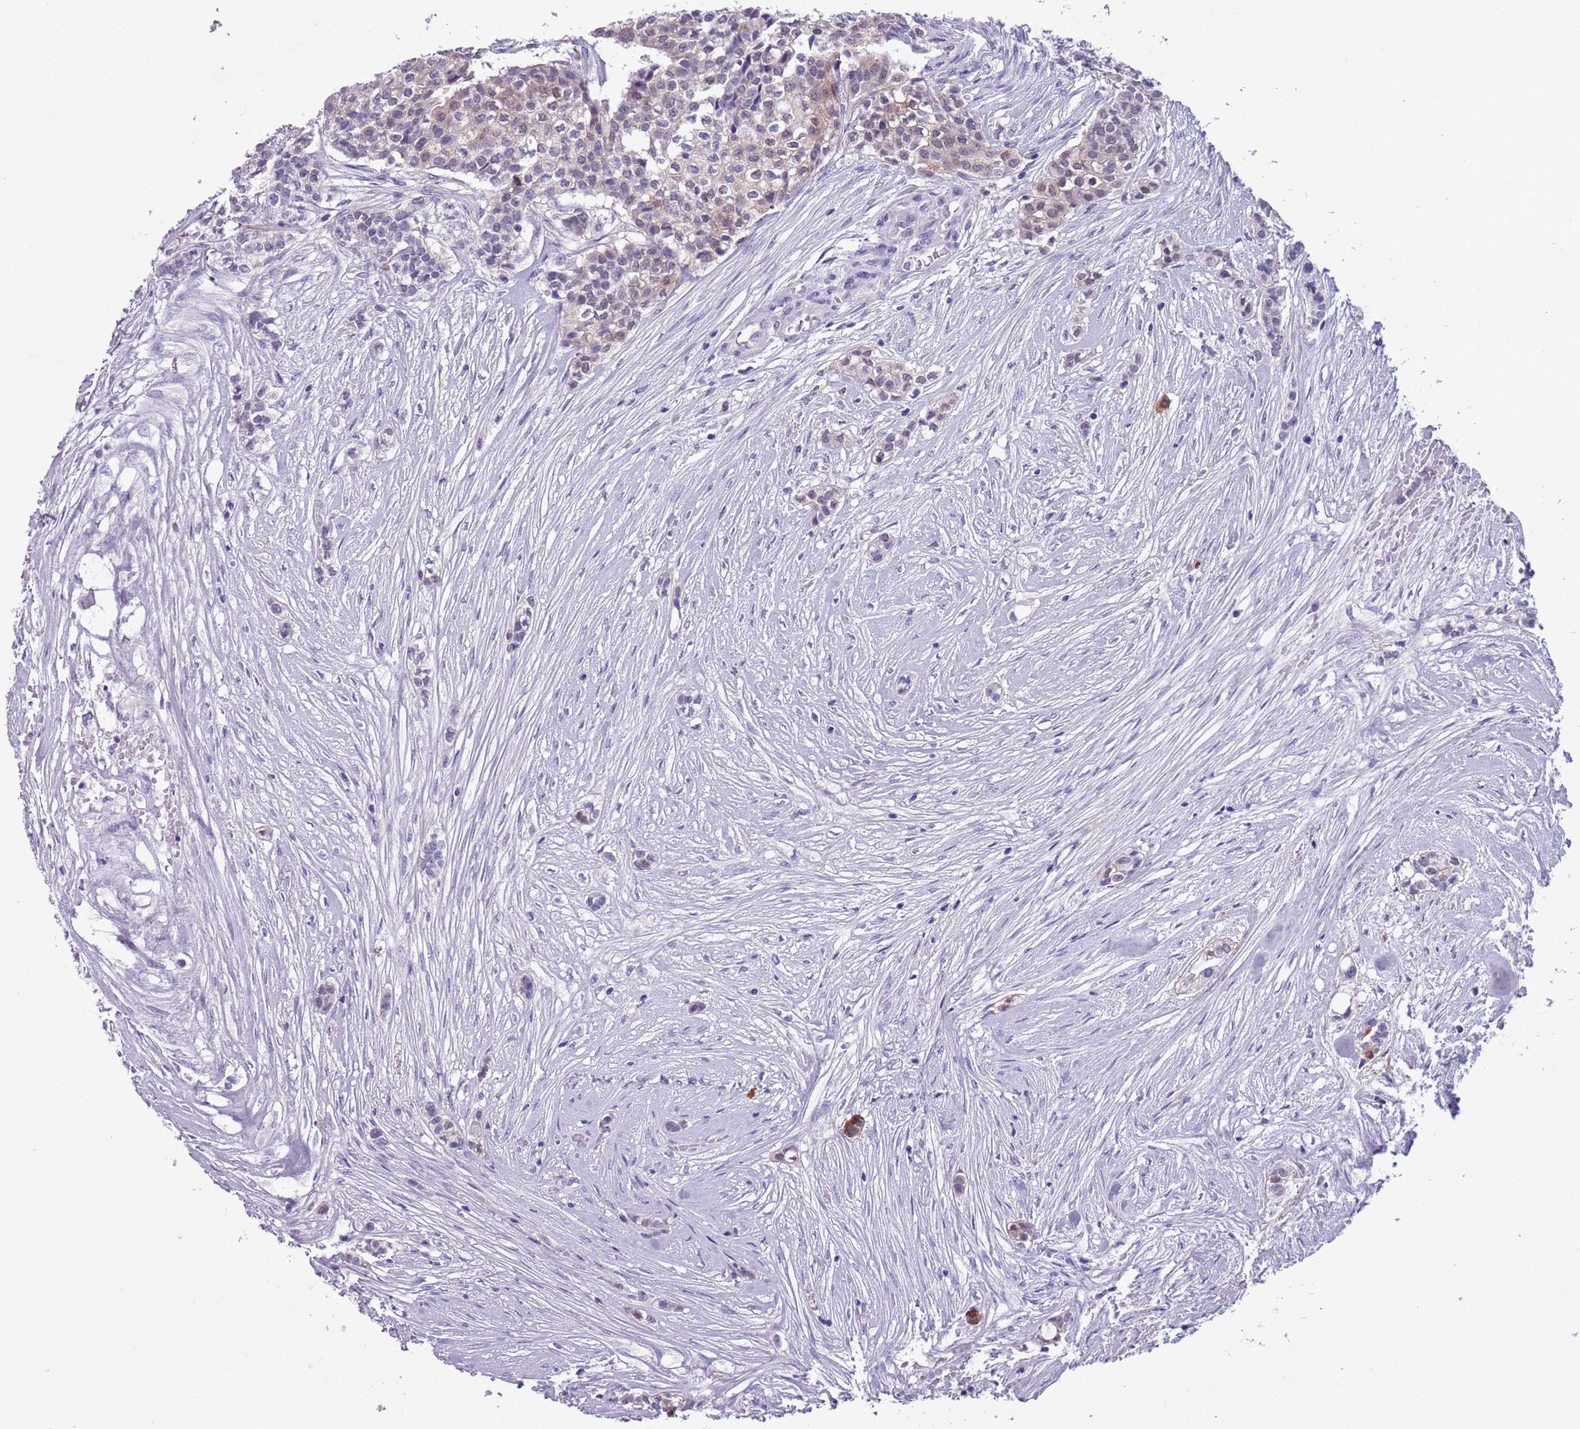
{"staining": {"intensity": "weak", "quantity": "<25%", "location": "cytoplasmic/membranous,nuclear"}, "tissue": "head and neck cancer", "cell_type": "Tumor cells", "image_type": "cancer", "snomed": [{"axis": "morphology", "description": "Adenocarcinoma, NOS"}, {"axis": "topography", "description": "Head-Neck"}], "caption": "There is no significant positivity in tumor cells of head and neck cancer (adenocarcinoma).", "gene": "PFKFB2", "patient": {"sex": "male", "age": 81}}